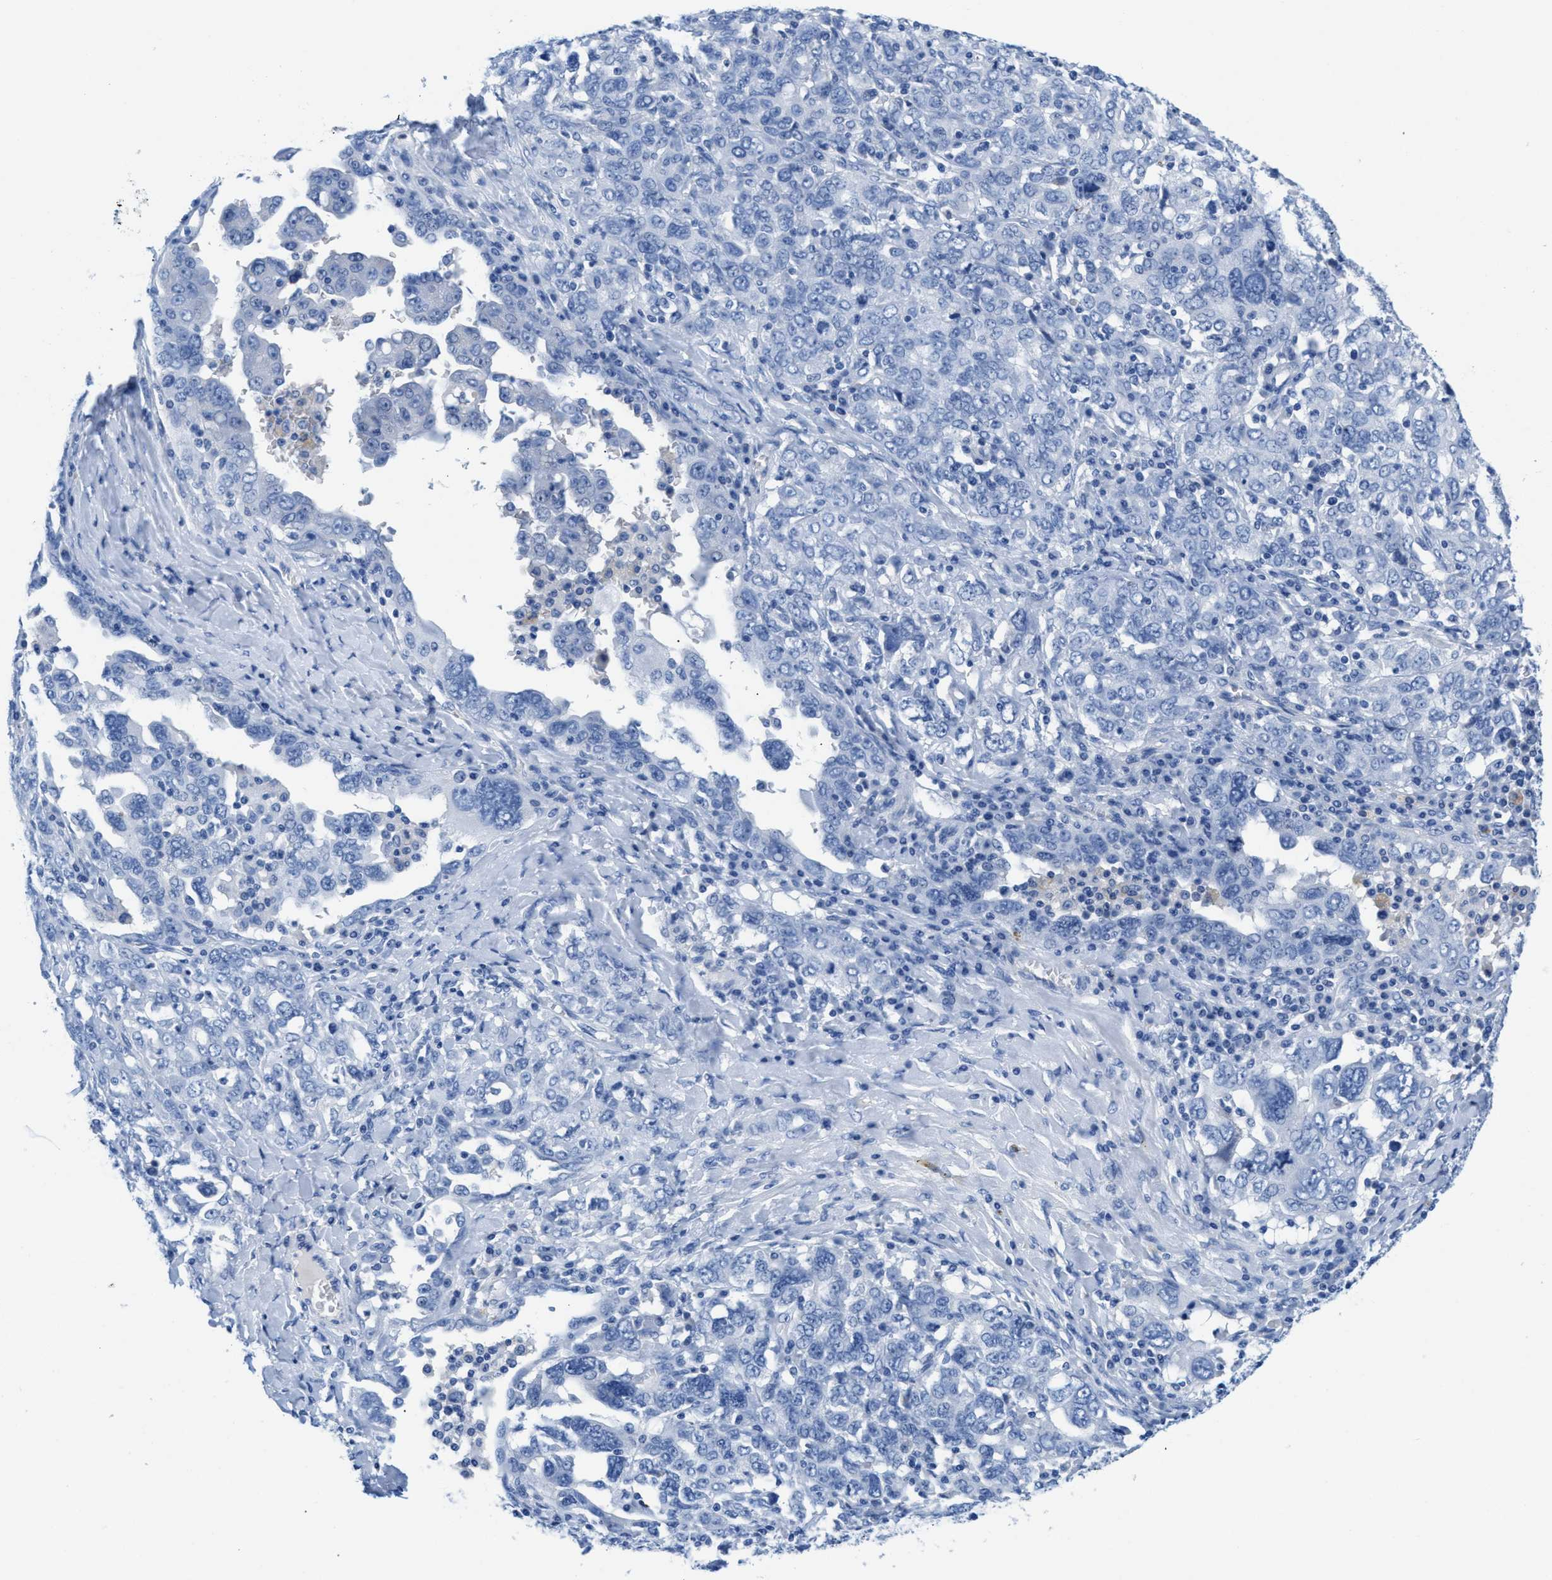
{"staining": {"intensity": "negative", "quantity": "none", "location": "none"}, "tissue": "ovarian cancer", "cell_type": "Tumor cells", "image_type": "cancer", "snomed": [{"axis": "morphology", "description": "Carcinoma, endometroid"}, {"axis": "topography", "description": "Ovary"}], "caption": "This is a histopathology image of IHC staining of ovarian cancer, which shows no staining in tumor cells.", "gene": "SLFN13", "patient": {"sex": "female", "age": 62}}